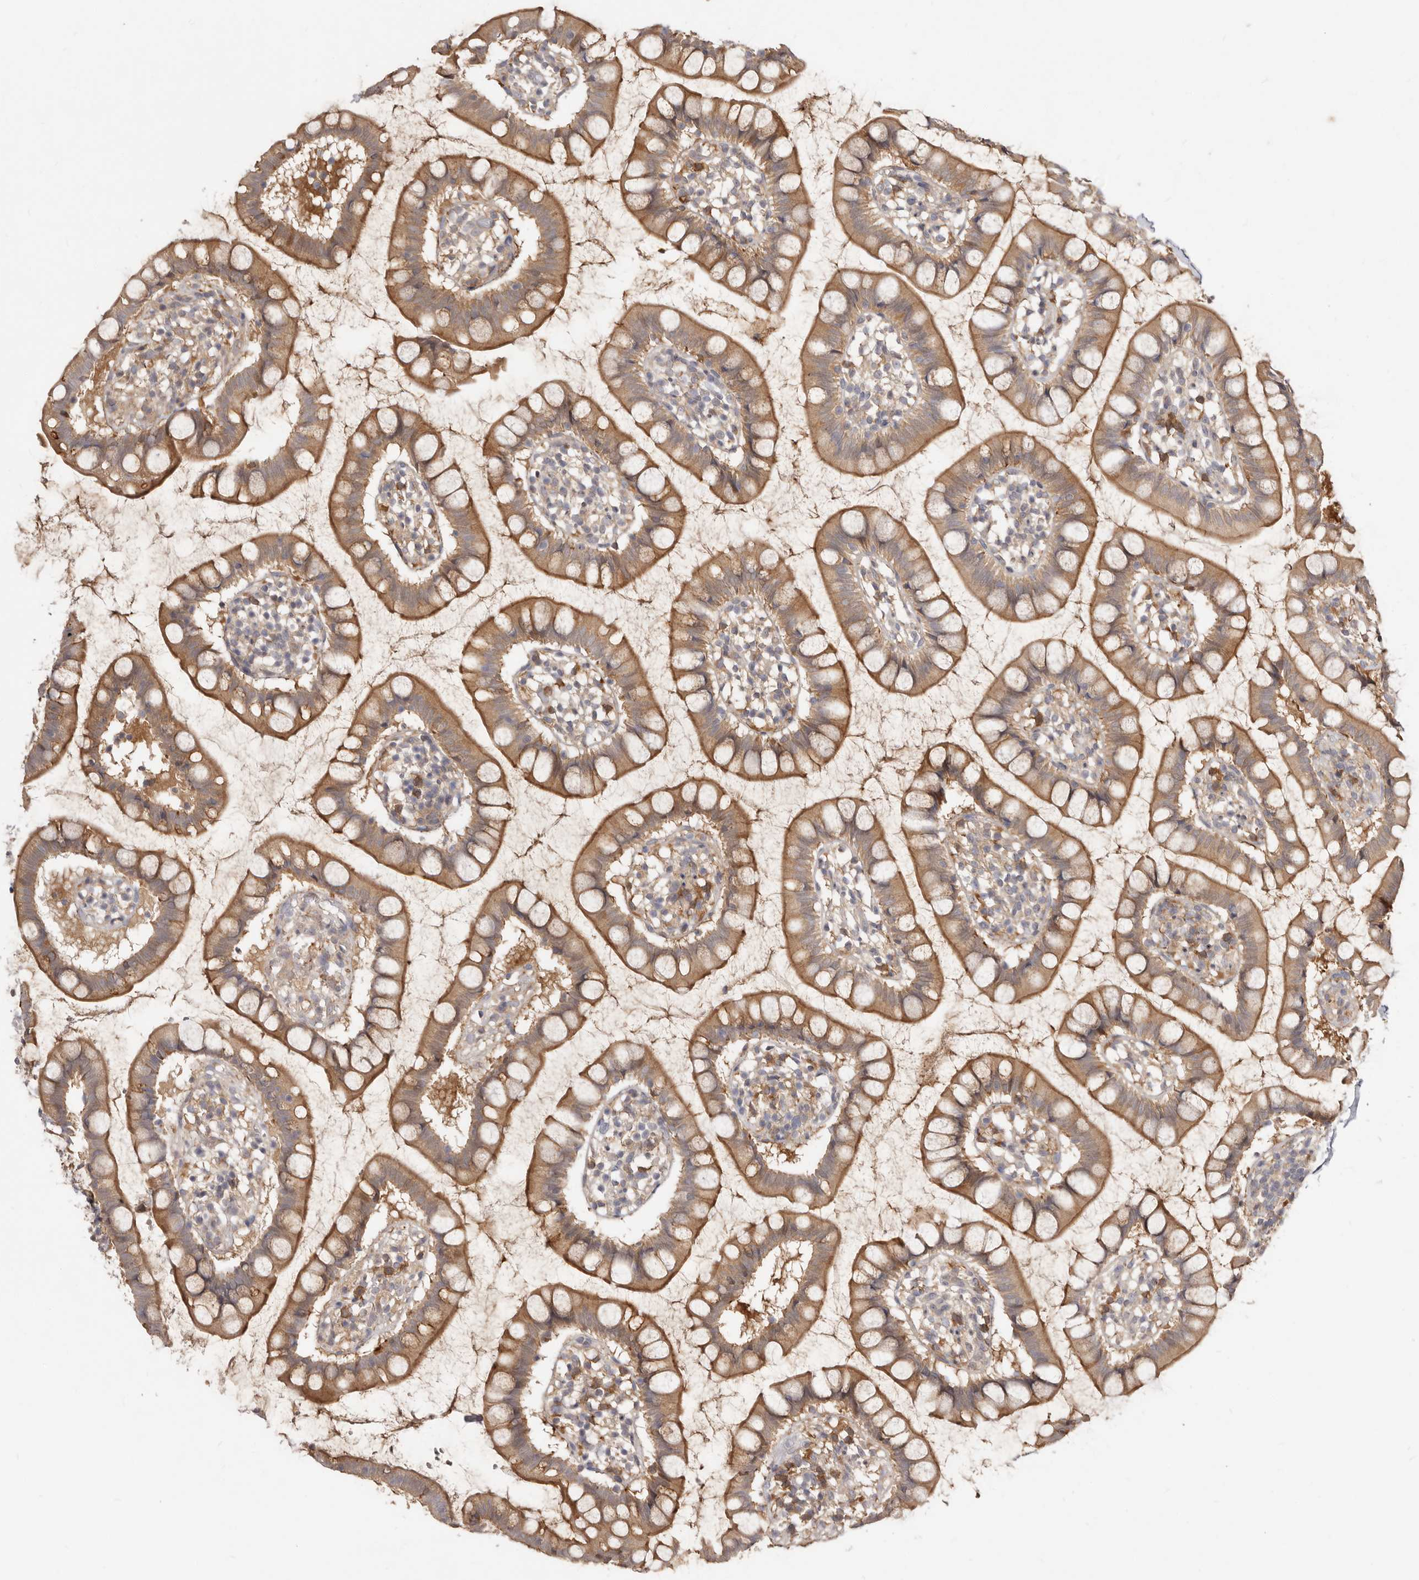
{"staining": {"intensity": "moderate", "quantity": ">75%", "location": "cytoplasmic/membranous"}, "tissue": "small intestine", "cell_type": "Glandular cells", "image_type": "normal", "snomed": [{"axis": "morphology", "description": "Normal tissue, NOS"}, {"axis": "topography", "description": "Small intestine"}], "caption": "A histopathology image showing moderate cytoplasmic/membranous positivity in about >75% of glandular cells in unremarkable small intestine, as visualized by brown immunohistochemical staining.", "gene": "TC2N", "patient": {"sex": "female", "age": 84}}